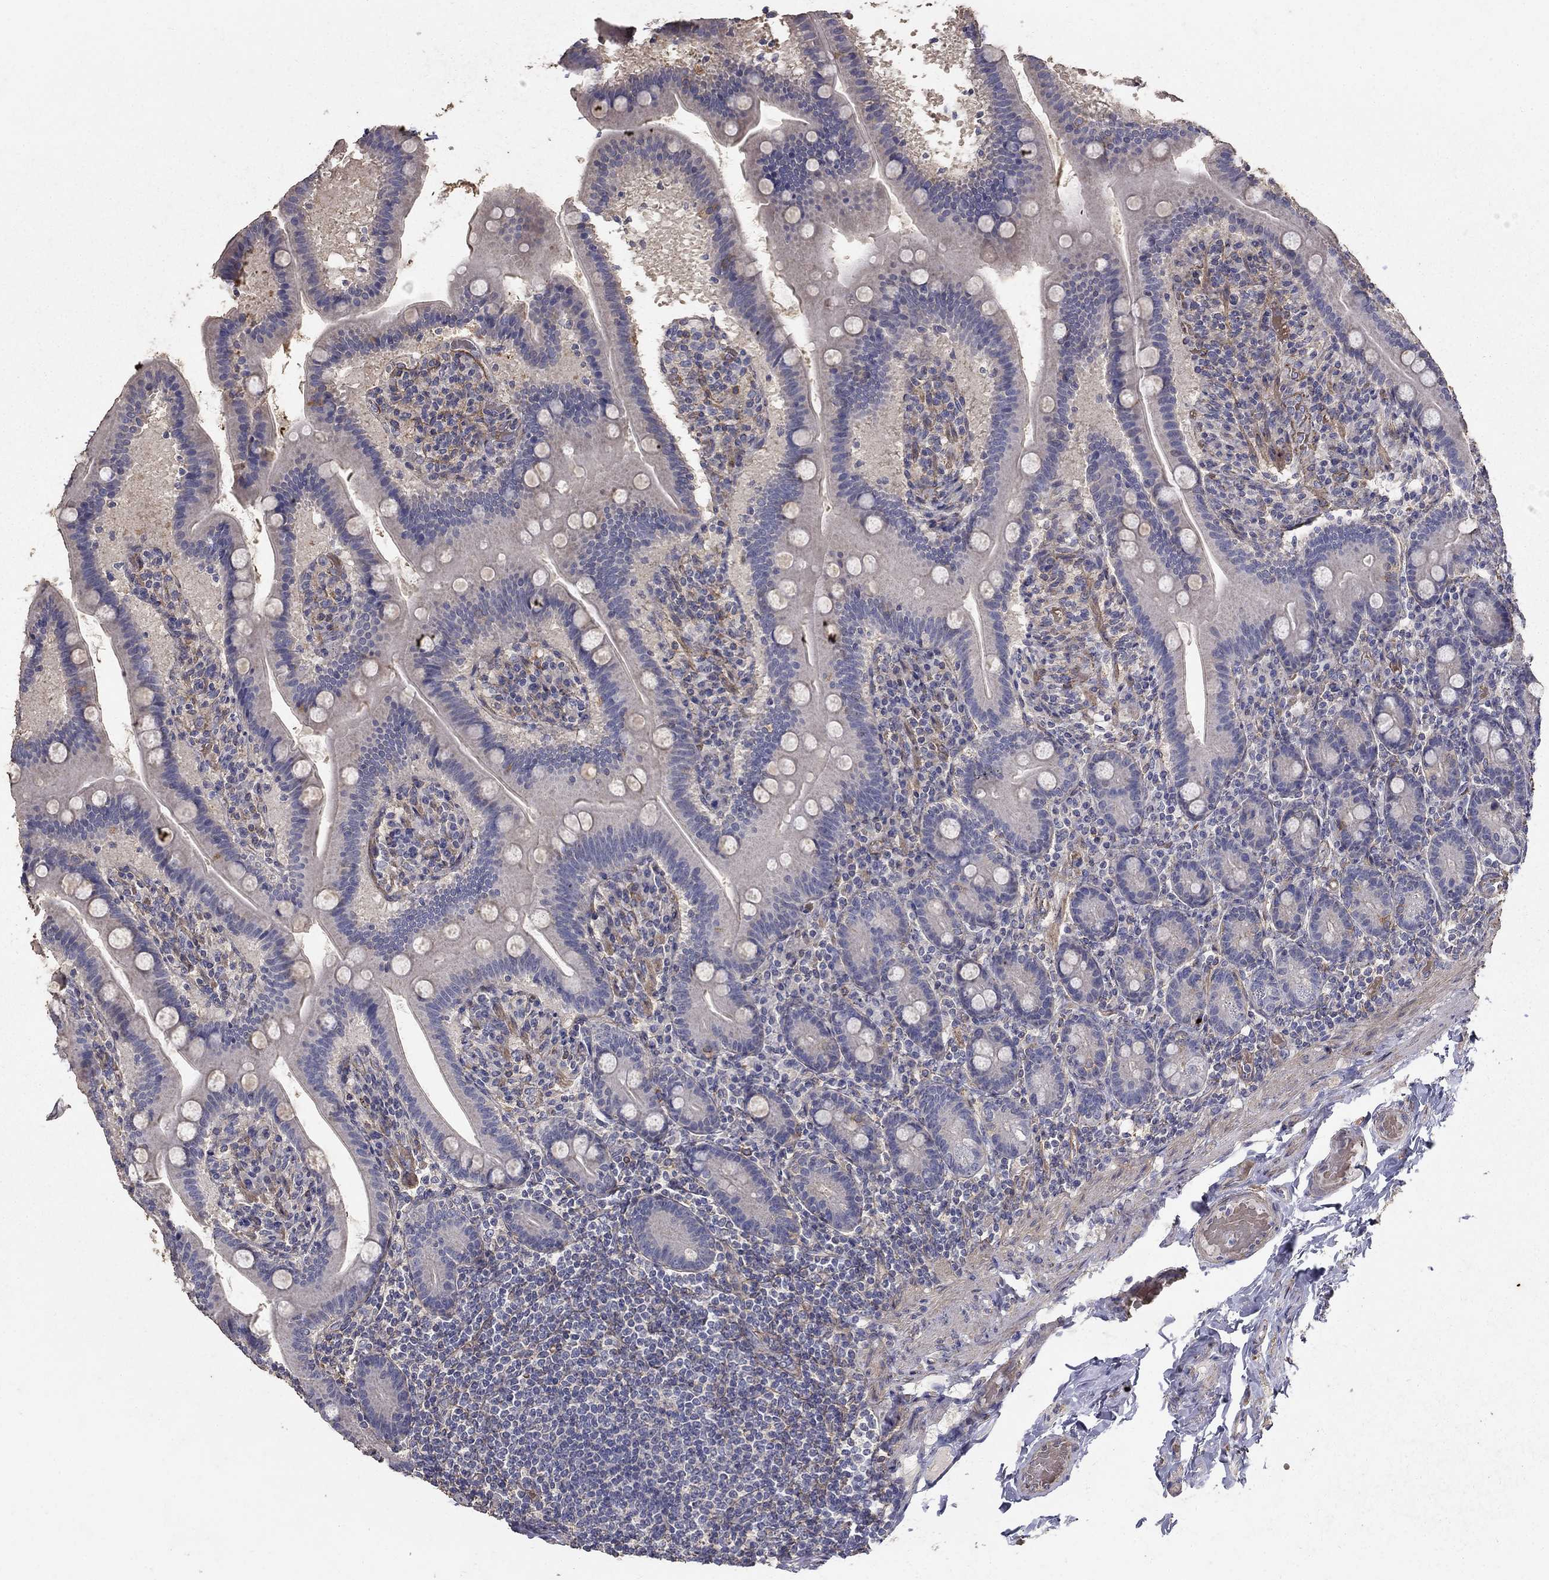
{"staining": {"intensity": "negative", "quantity": "none", "location": "none"}, "tissue": "small intestine", "cell_type": "Glandular cells", "image_type": "normal", "snomed": [{"axis": "morphology", "description": "Normal tissue, NOS"}, {"axis": "topography", "description": "Small intestine"}], "caption": "This is an immunohistochemistry (IHC) histopathology image of unremarkable human small intestine. There is no positivity in glandular cells.", "gene": "MPP2", "patient": {"sex": "male", "age": 66}}